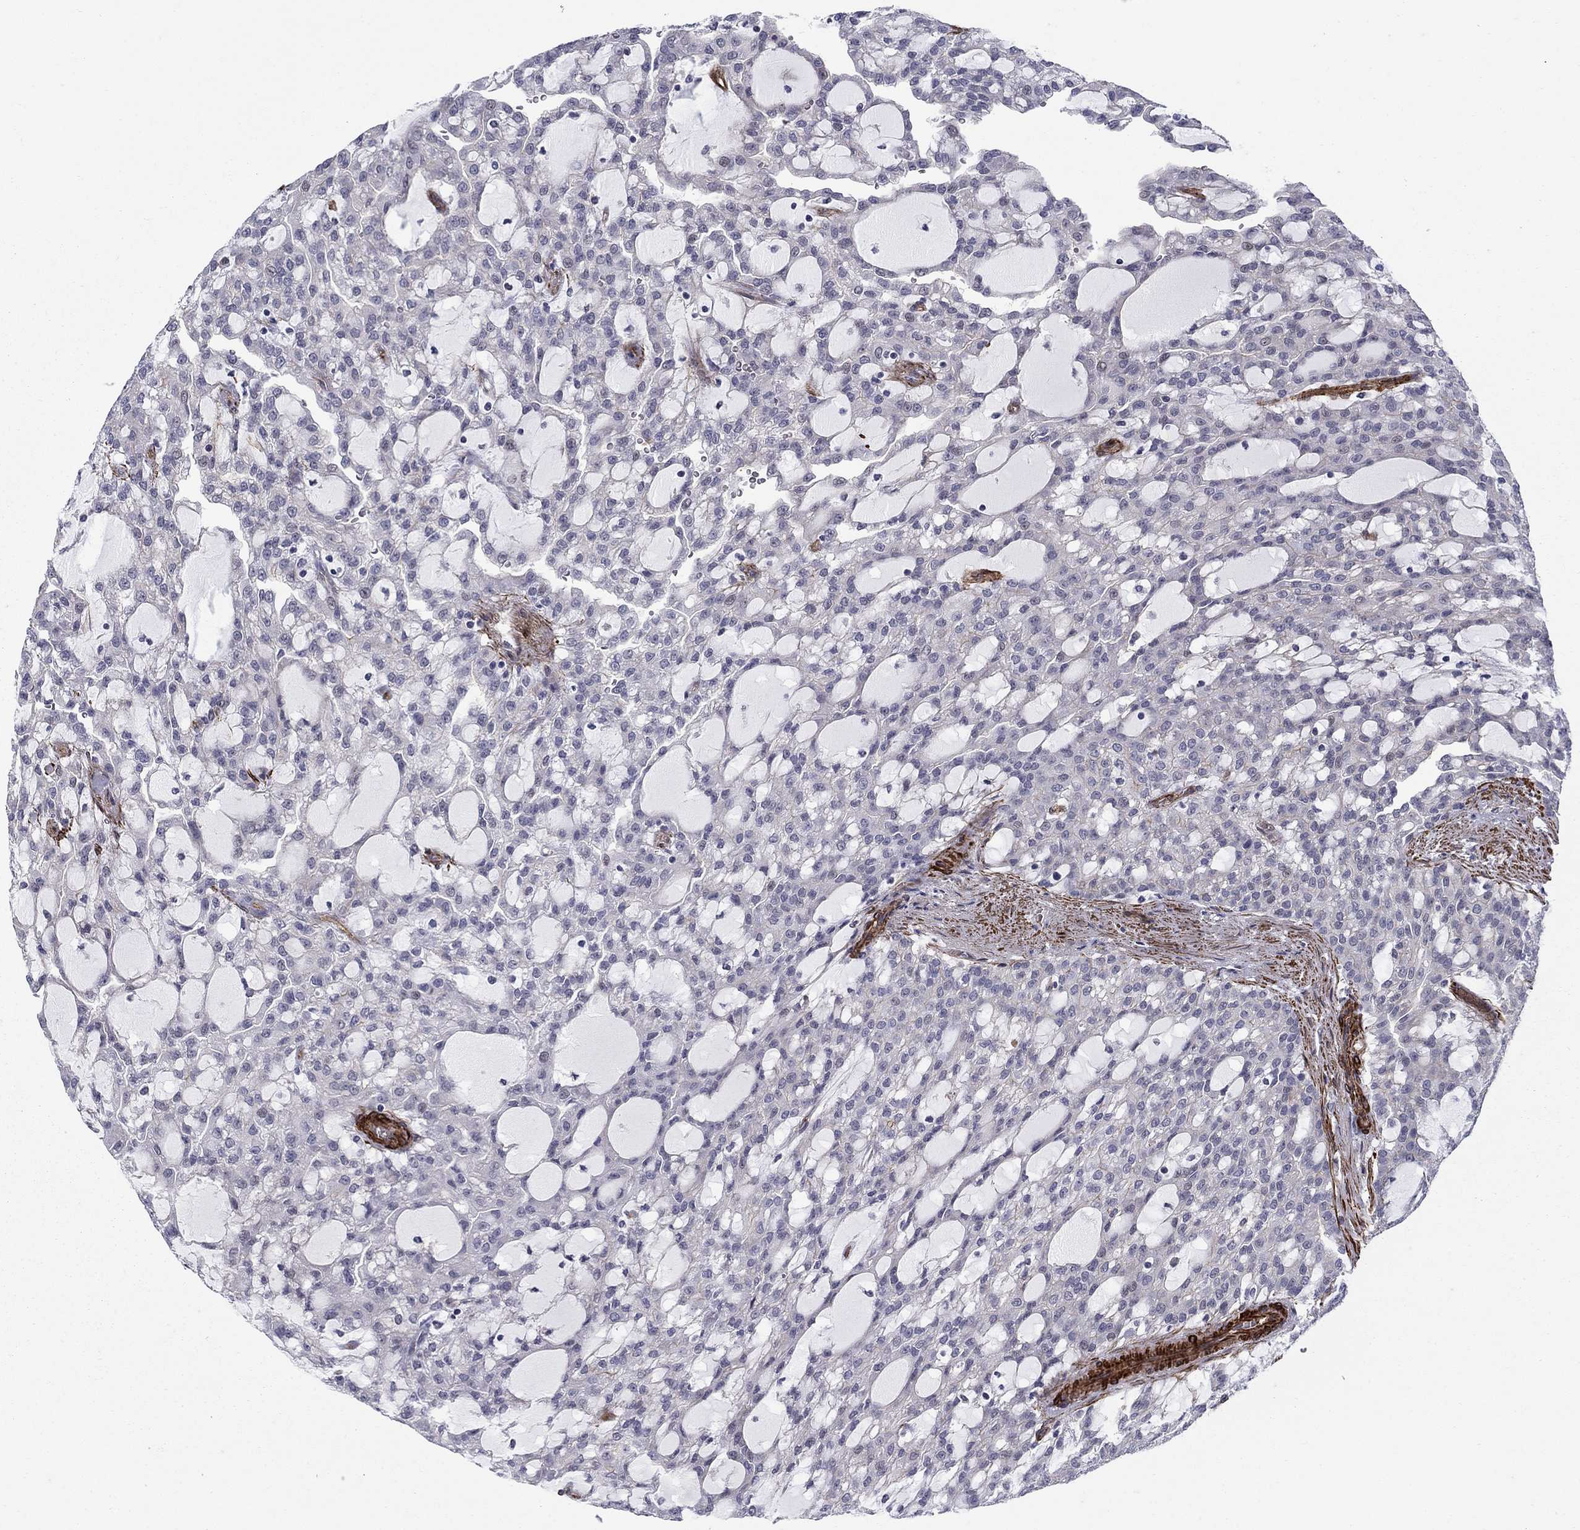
{"staining": {"intensity": "negative", "quantity": "none", "location": "none"}, "tissue": "renal cancer", "cell_type": "Tumor cells", "image_type": "cancer", "snomed": [{"axis": "morphology", "description": "Adenocarcinoma, NOS"}, {"axis": "topography", "description": "Kidney"}], "caption": "IHC of human renal adenocarcinoma shows no positivity in tumor cells.", "gene": "KRBA1", "patient": {"sex": "male", "age": 63}}